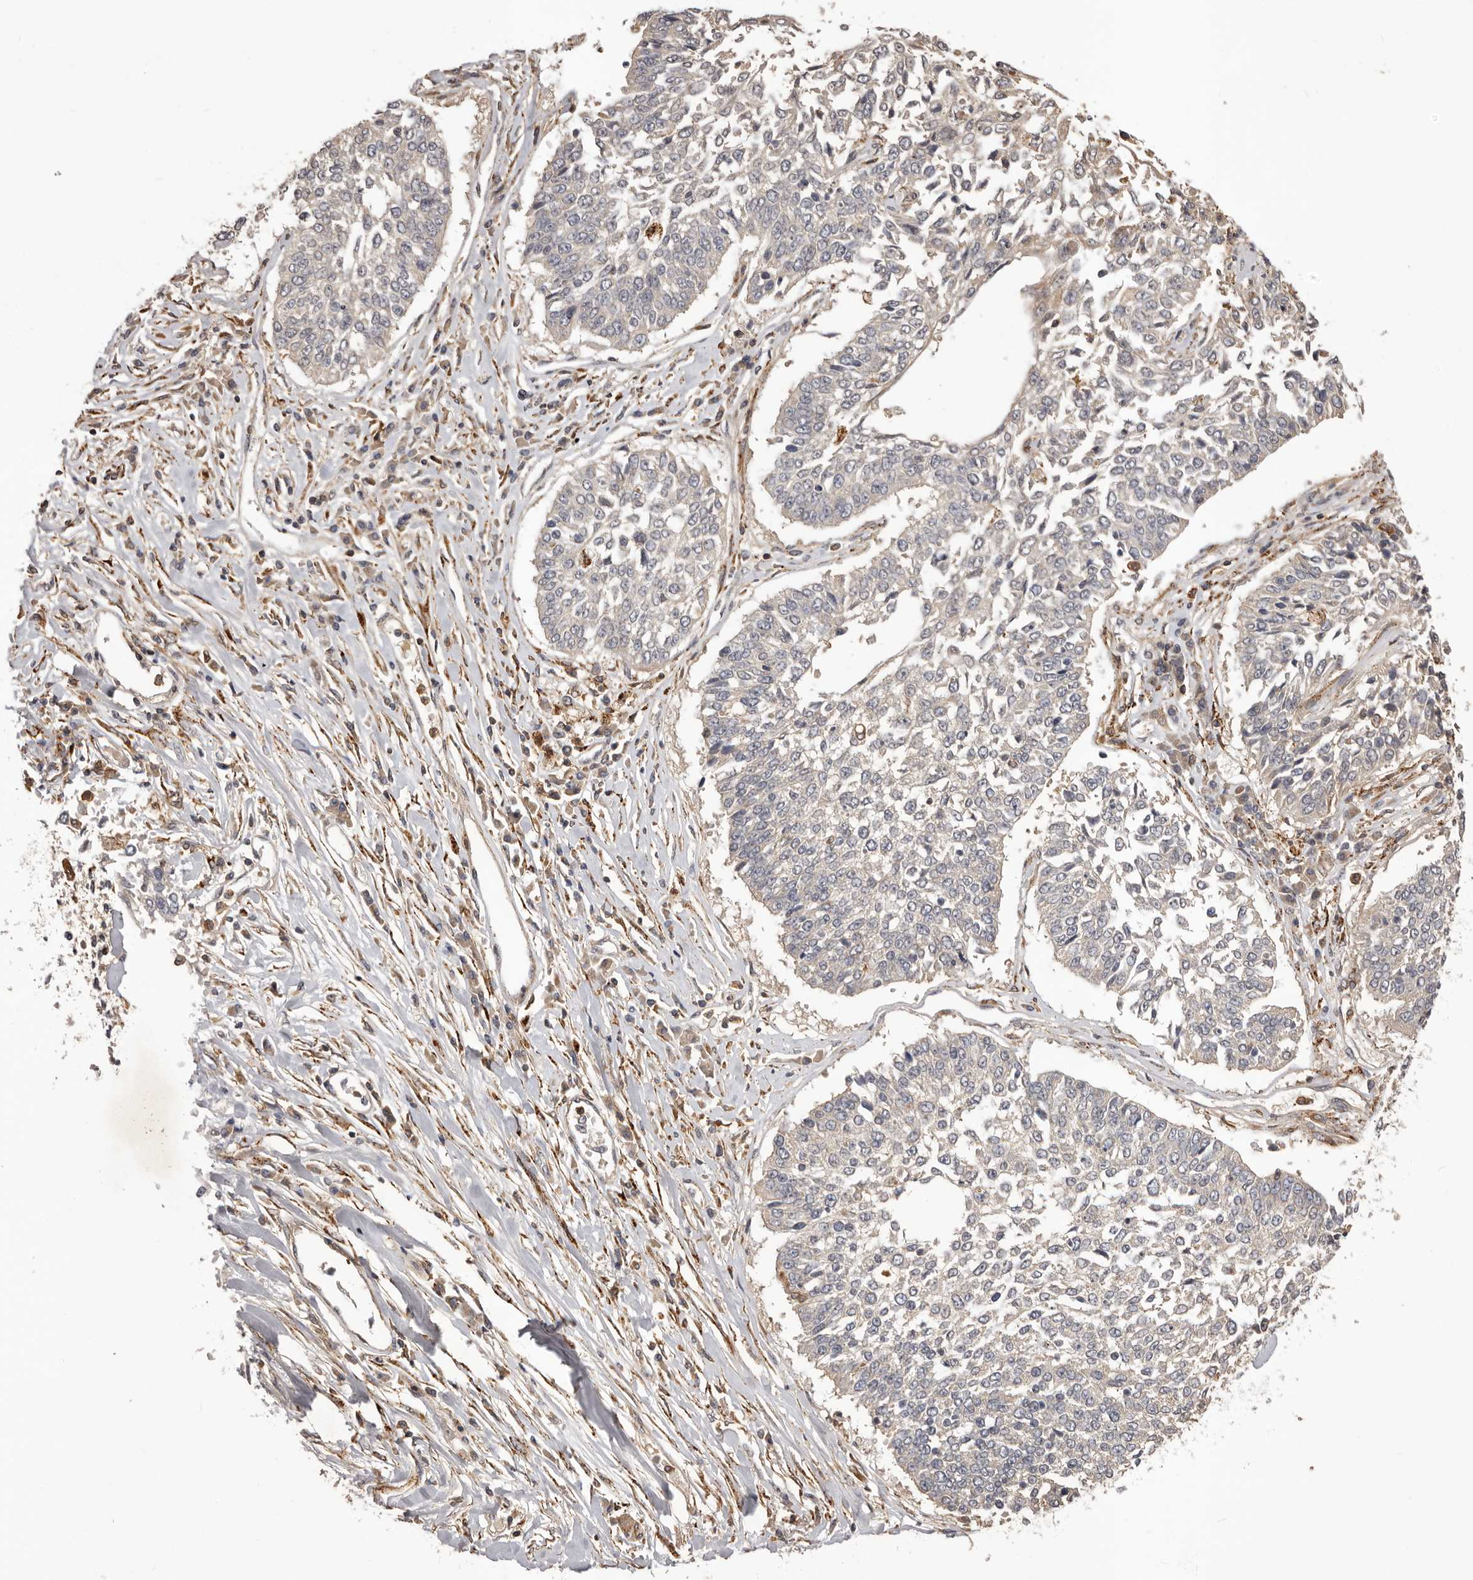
{"staining": {"intensity": "negative", "quantity": "none", "location": "none"}, "tissue": "lung cancer", "cell_type": "Tumor cells", "image_type": "cancer", "snomed": [{"axis": "morphology", "description": "Normal tissue, NOS"}, {"axis": "morphology", "description": "Squamous cell carcinoma, NOS"}, {"axis": "topography", "description": "Cartilage tissue"}, {"axis": "topography", "description": "Lung"}, {"axis": "topography", "description": "Peripheral nerve tissue"}], "caption": "Immunohistochemistry of human squamous cell carcinoma (lung) reveals no staining in tumor cells.", "gene": "GLIPR2", "patient": {"sex": "female", "age": 49}}